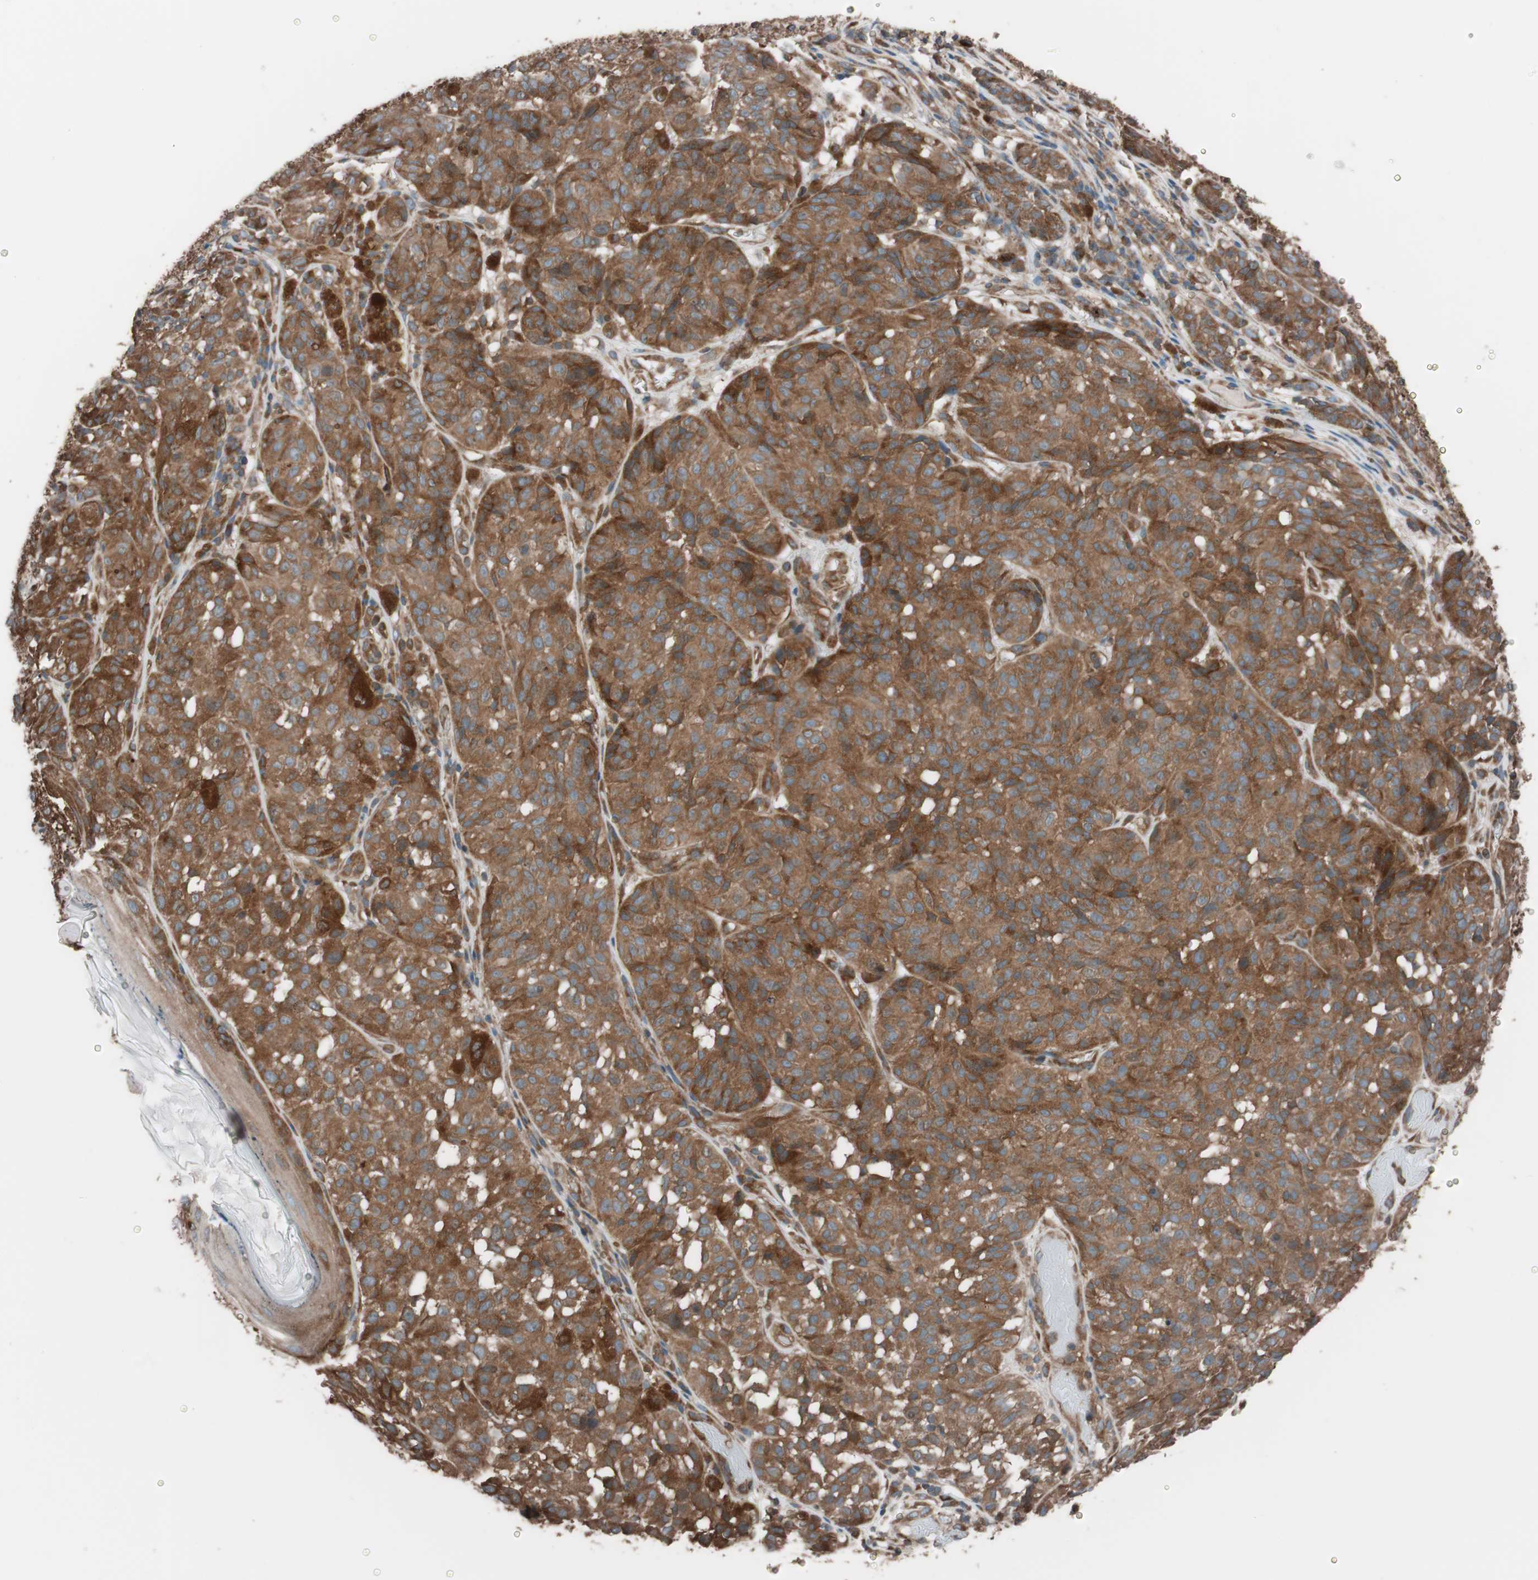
{"staining": {"intensity": "strong", "quantity": ">75%", "location": "cytoplasmic/membranous"}, "tissue": "melanoma", "cell_type": "Tumor cells", "image_type": "cancer", "snomed": [{"axis": "morphology", "description": "Malignant melanoma, NOS"}, {"axis": "topography", "description": "Skin"}], "caption": "Human malignant melanoma stained with a protein marker displays strong staining in tumor cells.", "gene": "SEC31A", "patient": {"sex": "female", "age": 46}}